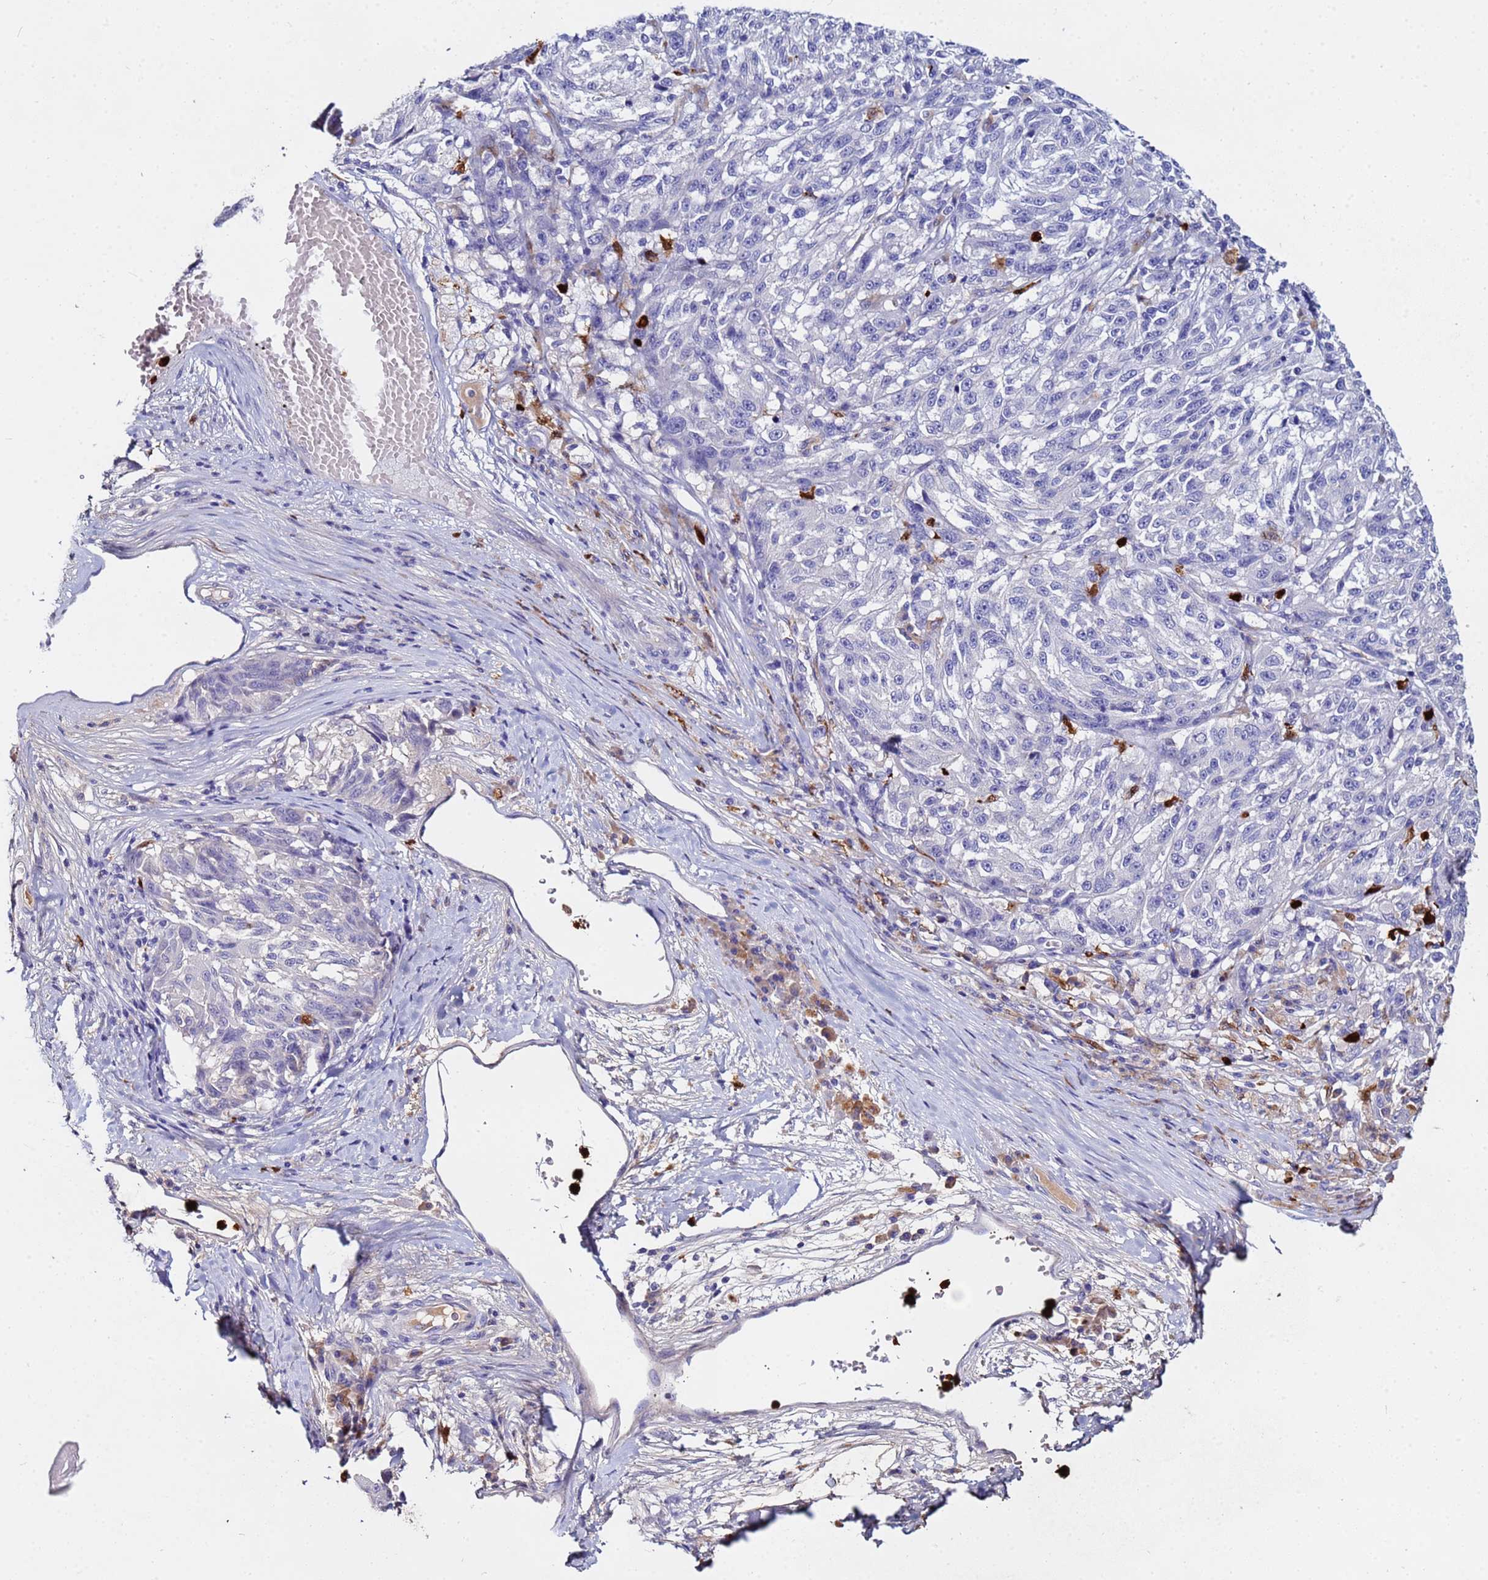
{"staining": {"intensity": "negative", "quantity": "none", "location": "none"}, "tissue": "melanoma", "cell_type": "Tumor cells", "image_type": "cancer", "snomed": [{"axis": "morphology", "description": "Malignant melanoma, NOS"}, {"axis": "topography", "description": "Skin"}], "caption": "High power microscopy image of an IHC photomicrograph of malignant melanoma, revealing no significant positivity in tumor cells.", "gene": "TUBAL3", "patient": {"sex": "male", "age": 53}}